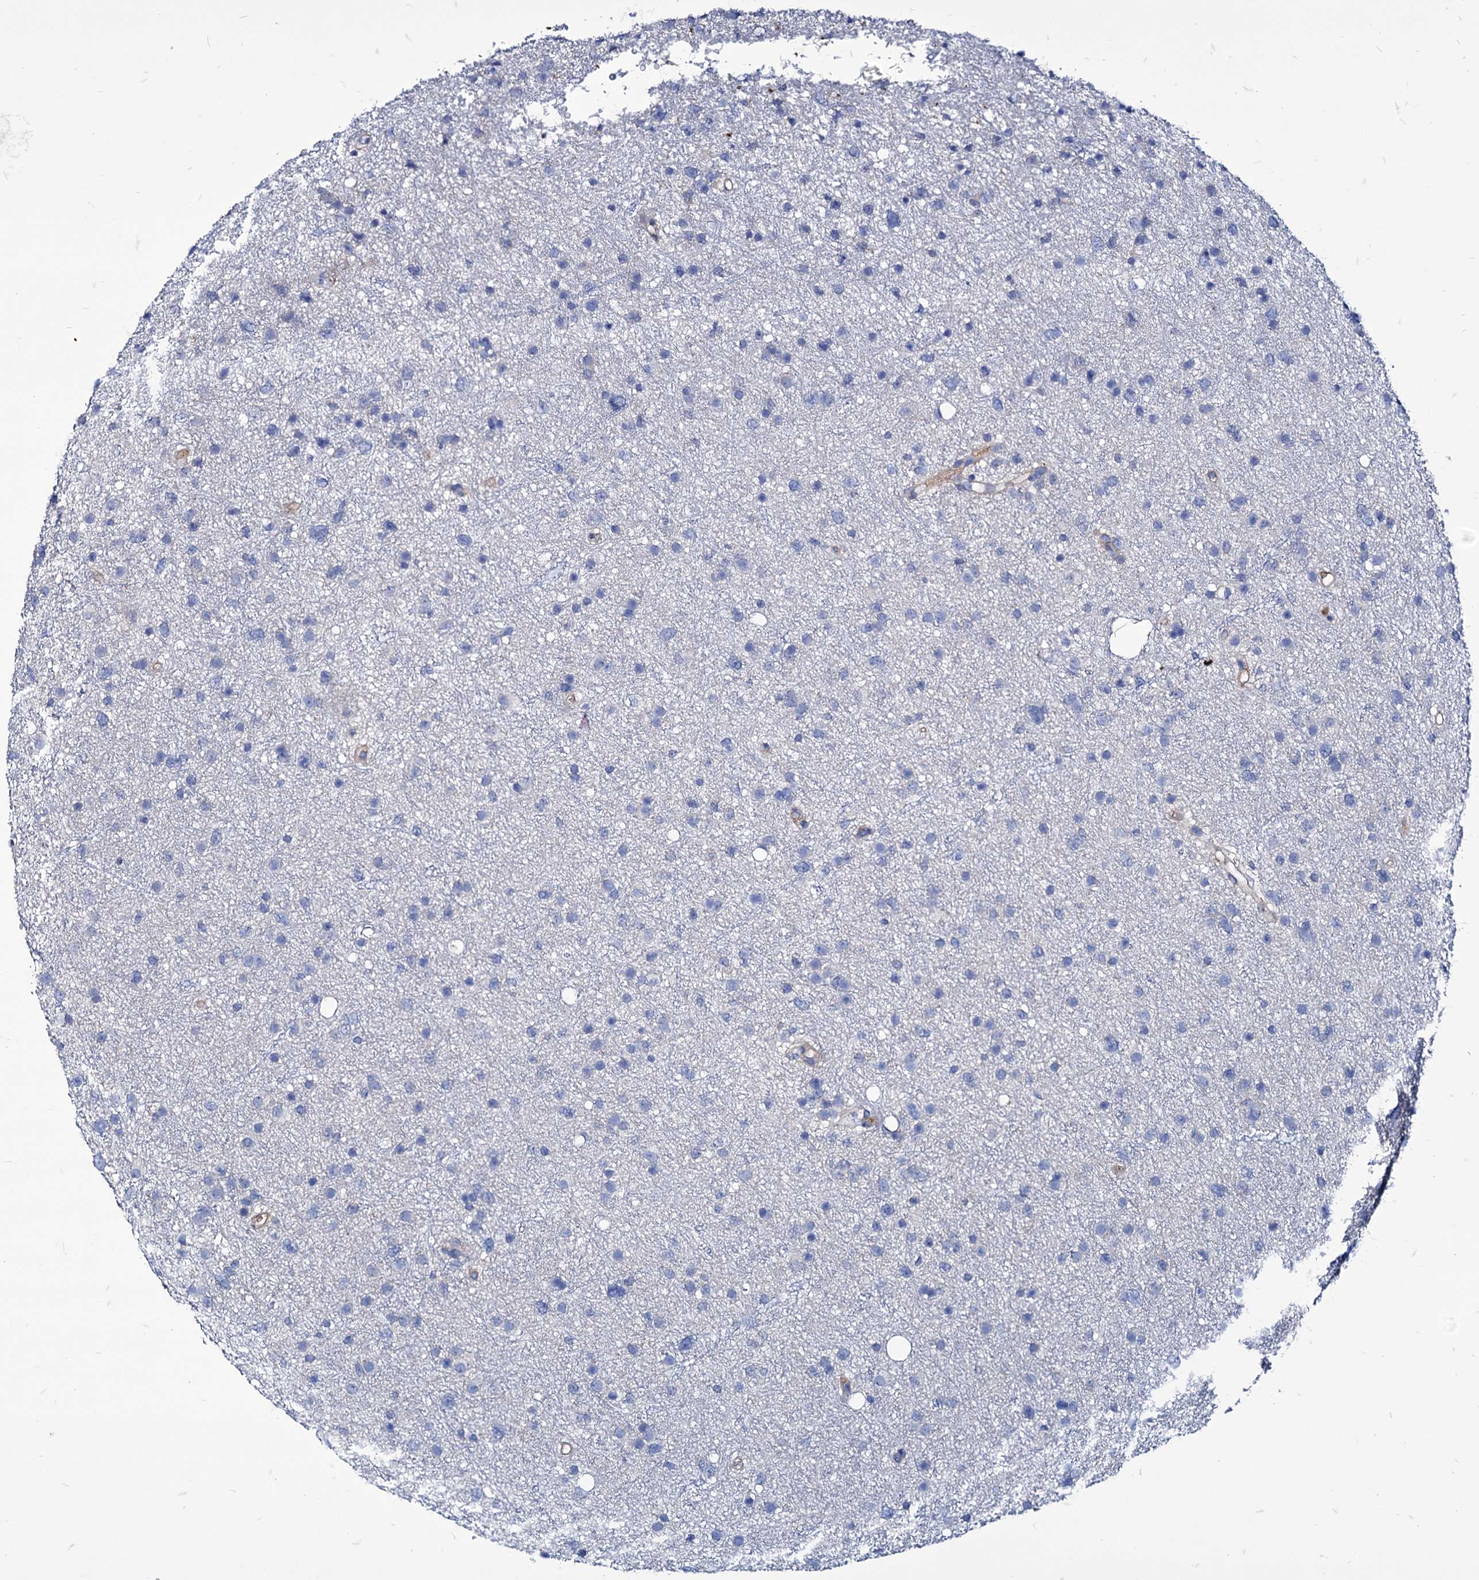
{"staining": {"intensity": "negative", "quantity": "none", "location": "none"}, "tissue": "glioma", "cell_type": "Tumor cells", "image_type": "cancer", "snomed": [{"axis": "morphology", "description": "Glioma, malignant, Low grade"}, {"axis": "topography", "description": "Cerebral cortex"}], "caption": "High magnification brightfield microscopy of glioma stained with DAB (brown) and counterstained with hematoxylin (blue): tumor cells show no significant positivity. (Stains: DAB immunohistochemistry (IHC) with hematoxylin counter stain, Microscopy: brightfield microscopy at high magnification).", "gene": "AXL", "patient": {"sex": "female", "age": 39}}